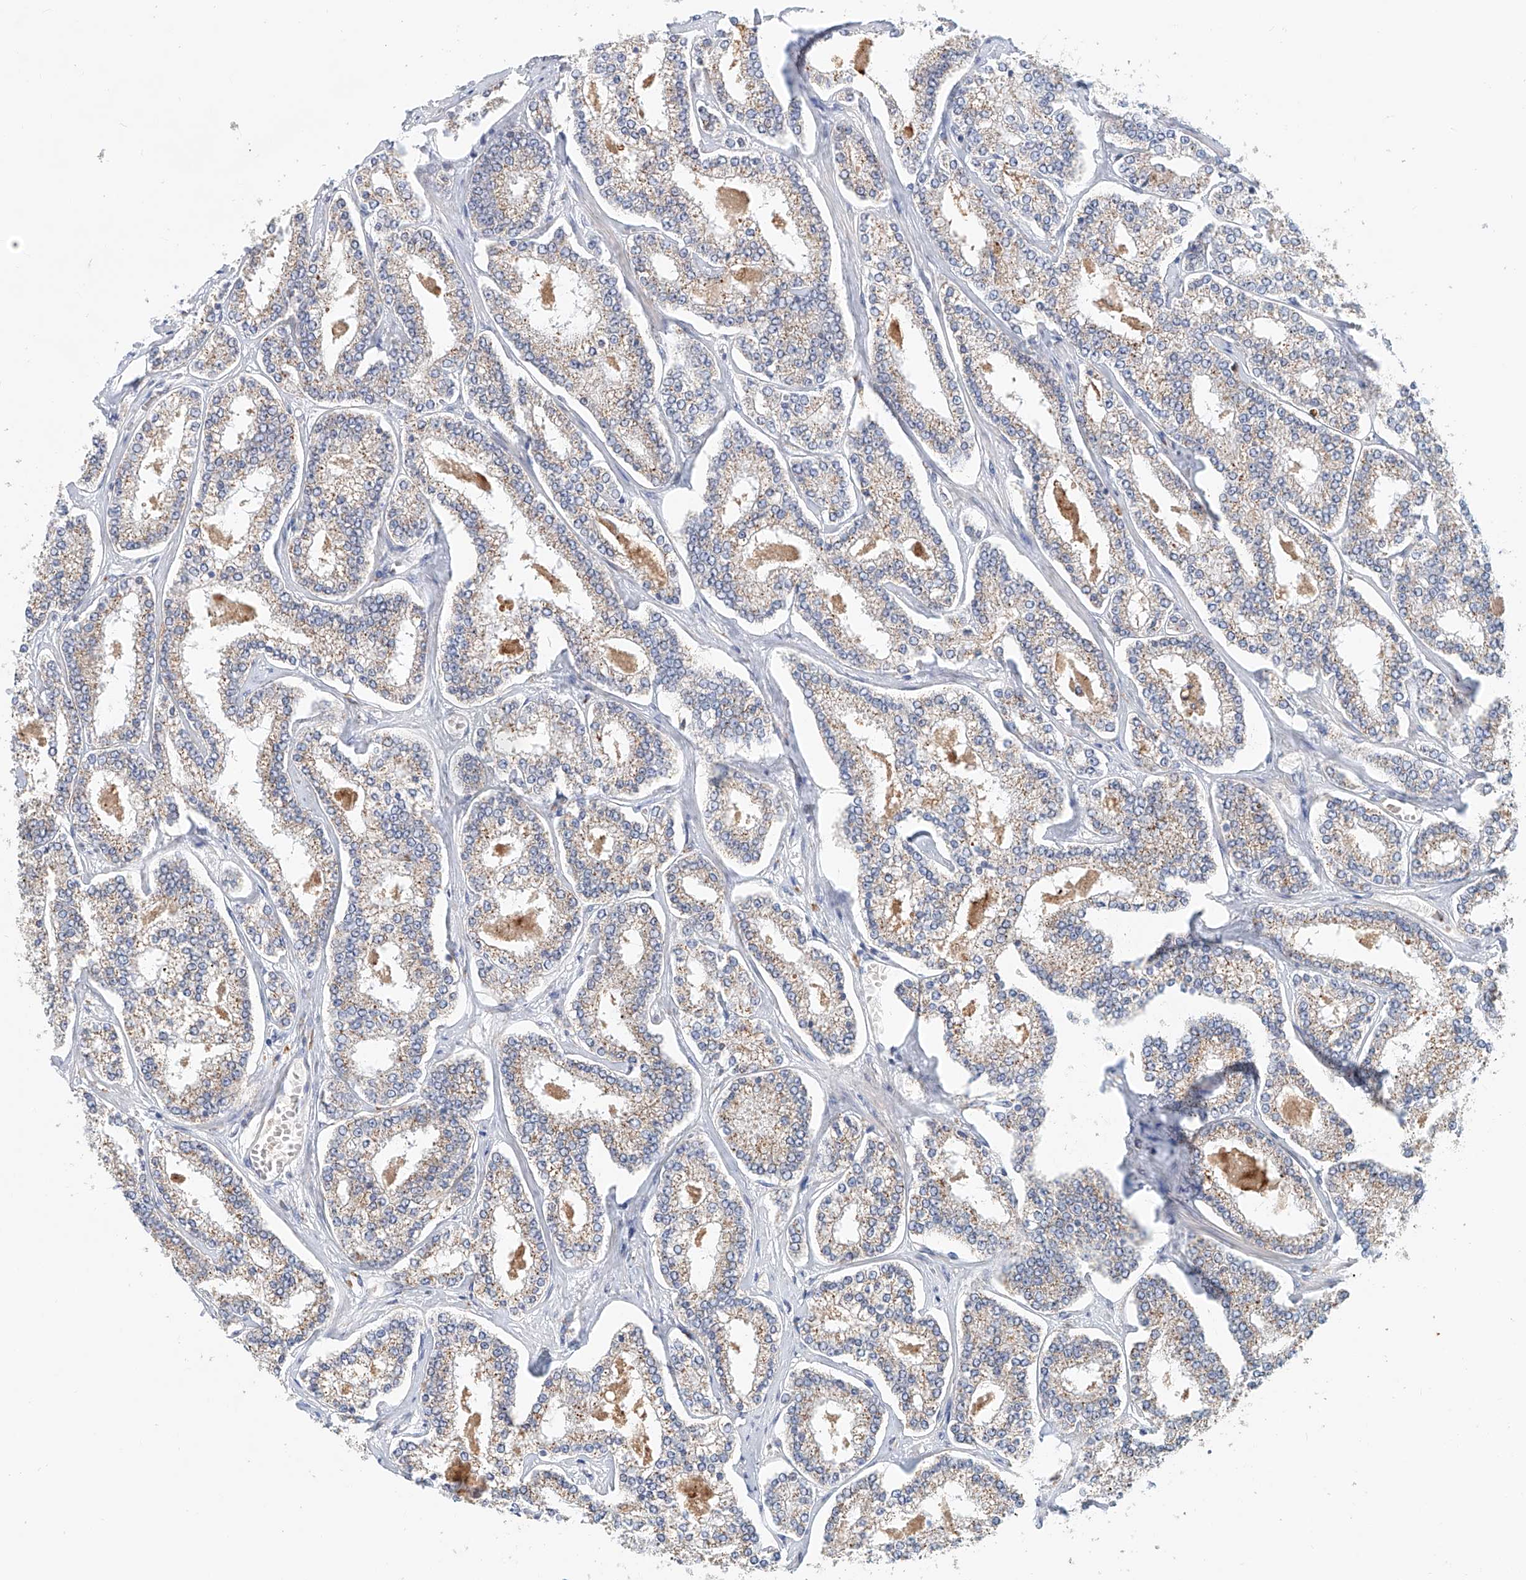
{"staining": {"intensity": "weak", "quantity": "25%-75%", "location": "cytoplasmic/membranous"}, "tissue": "prostate cancer", "cell_type": "Tumor cells", "image_type": "cancer", "snomed": [{"axis": "morphology", "description": "Normal tissue, NOS"}, {"axis": "morphology", "description": "Adenocarcinoma, High grade"}, {"axis": "topography", "description": "Prostate"}], "caption": "IHC histopathology image of prostate high-grade adenocarcinoma stained for a protein (brown), which exhibits low levels of weak cytoplasmic/membranous expression in about 25%-75% of tumor cells.", "gene": "HGSNAT", "patient": {"sex": "male", "age": 83}}